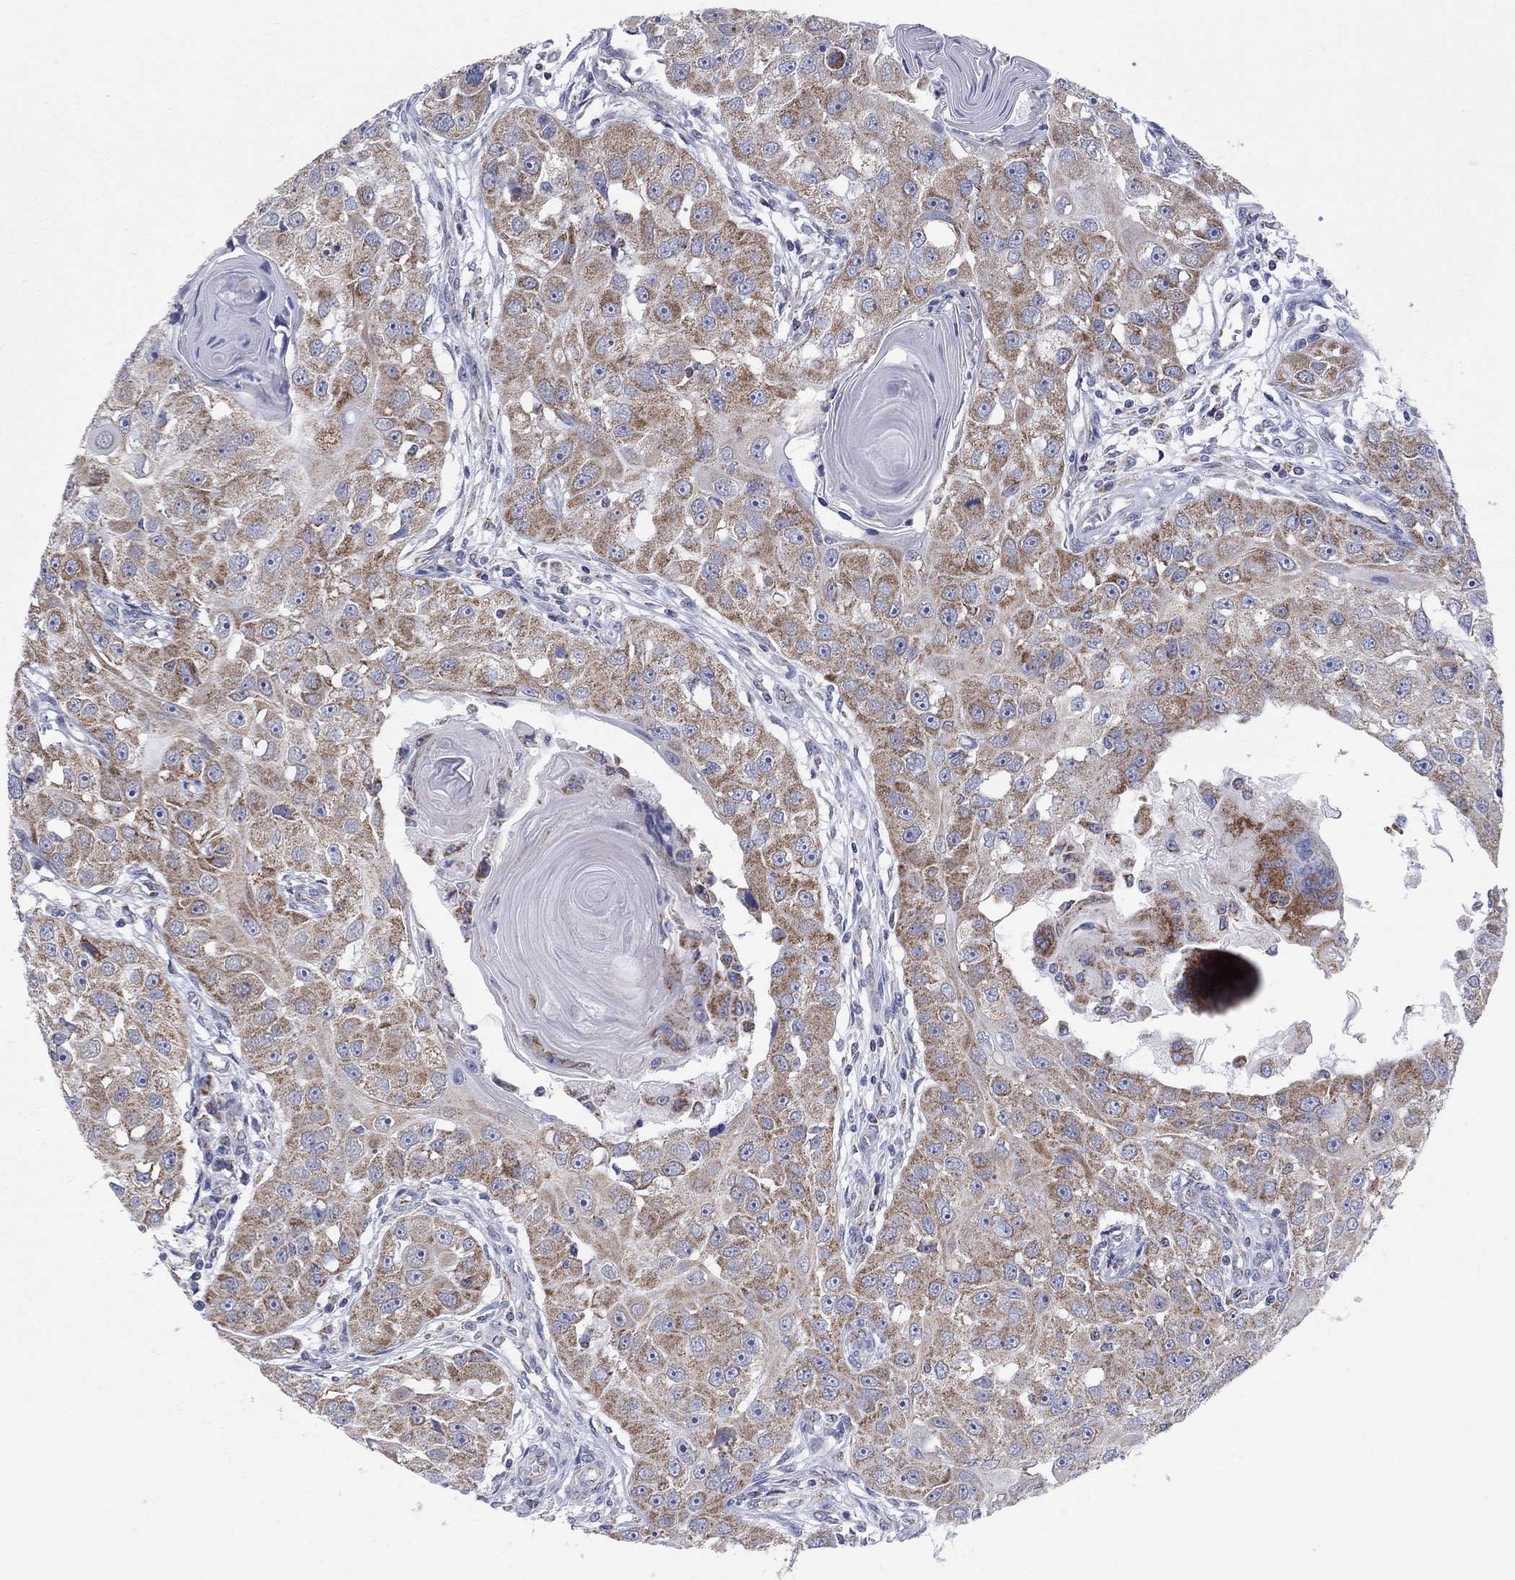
{"staining": {"intensity": "moderate", "quantity": ">75%", "location": "cytoplasmic/membranous"}, "tissue": "head and neck cancer", "cell_type": "Tumor cells", "image_type": "cancer", "snomed": [{"axis": "morphology", "description": "Squamous cell carcinoma, NOS"}, {"axis": "topography", "description": "Head-Neck"}], "caption": "A brown stain shows moderate cytoplasmic/membranous expression of a protein in head and neck squamous cell carcinoma tumor cells. Immunohistochemistry (ihc) stains the protein of interest in brown and the nuclei are stained blue.", "gene": "KISS1R", "patient": {"sex": "male", "age": 51}}